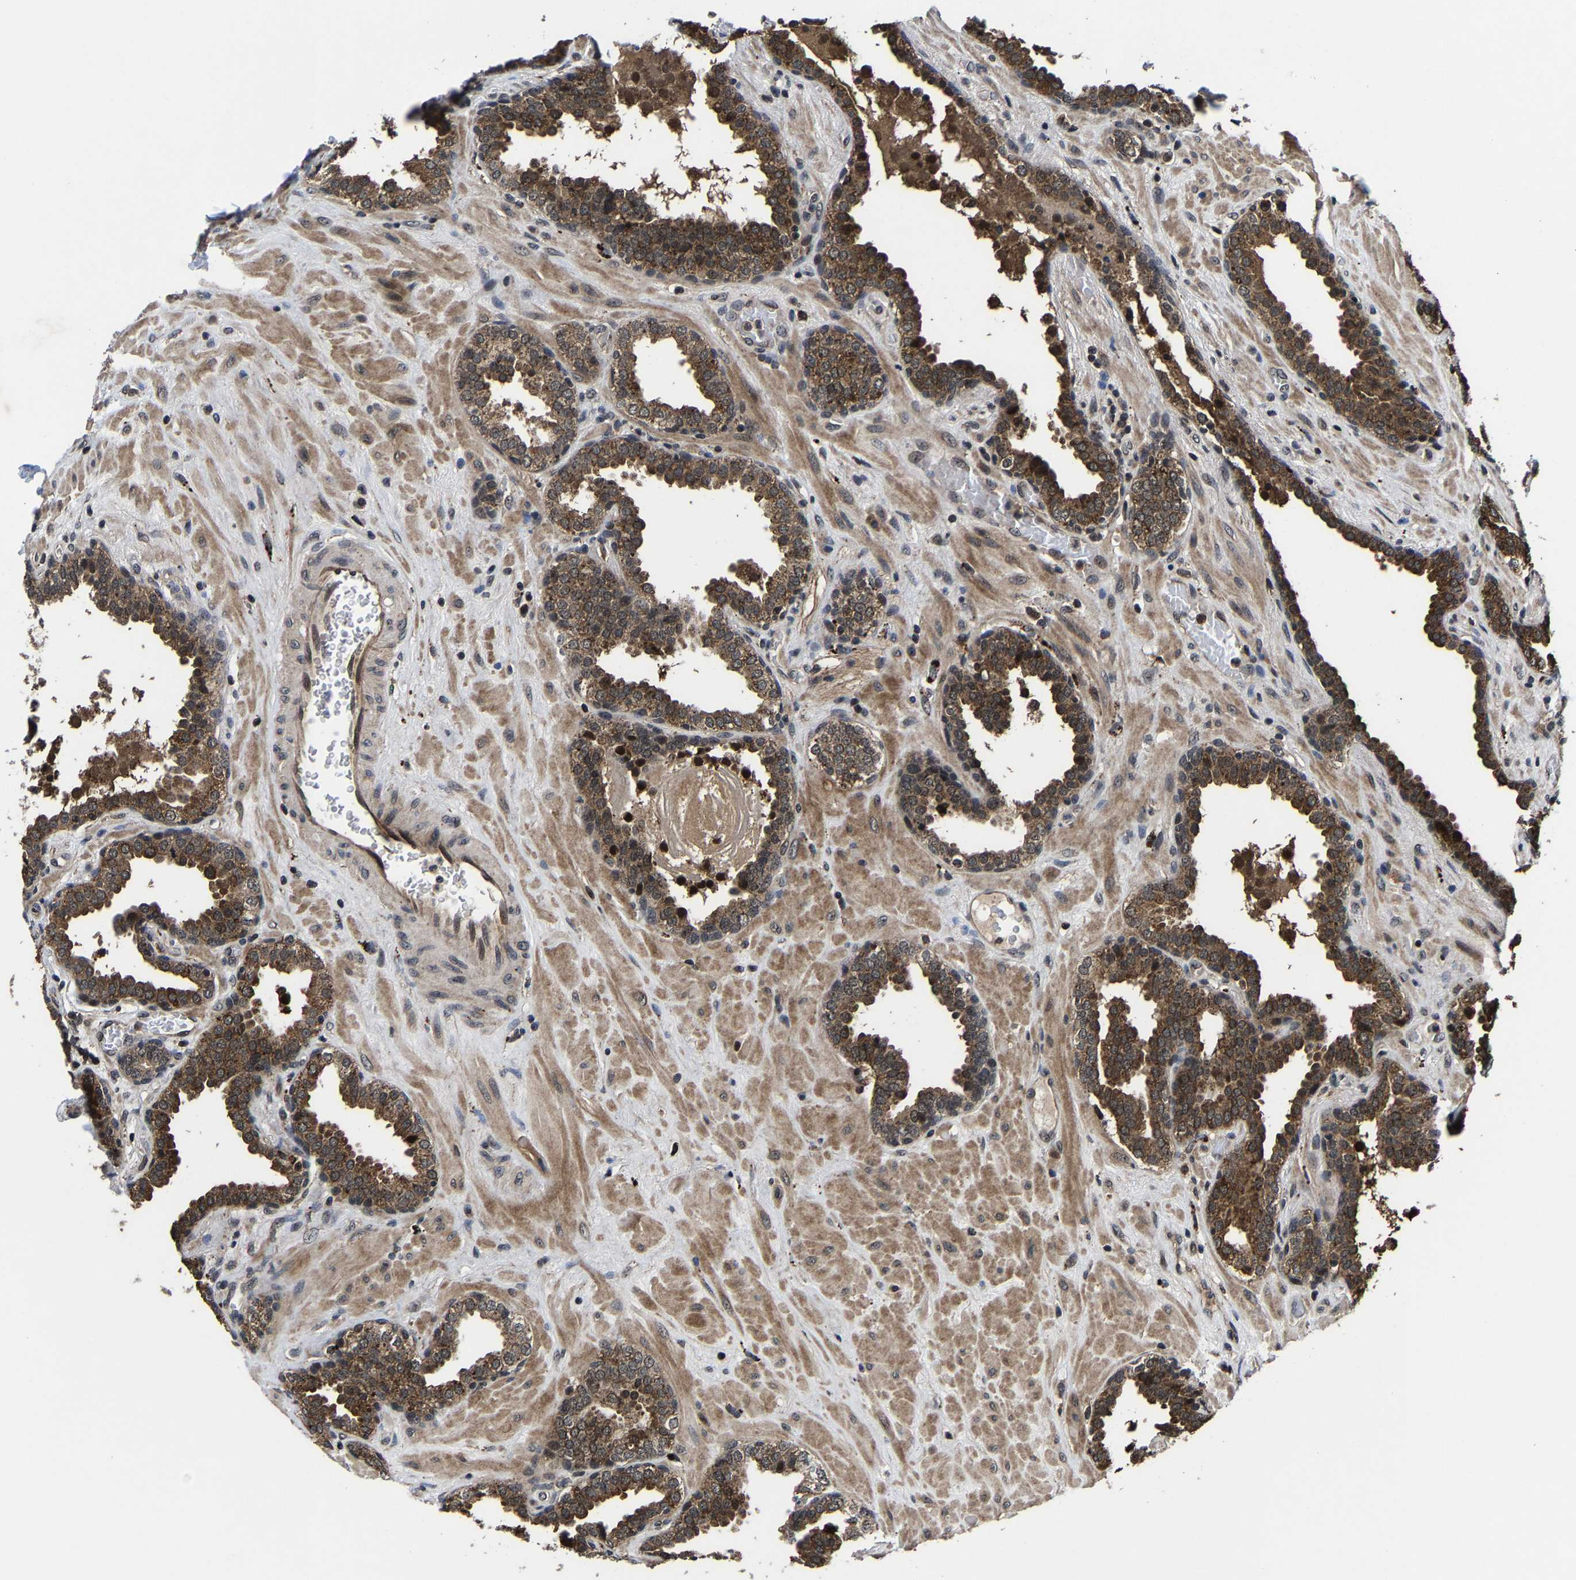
{"staining": {"intensity": "moderate", "quantity": ">75%", "location": "cytoplasmic/membranous"}, "tissue": "prostate", "cell_type": "Glandular cells", "image_type": "normal", "snomed": [{"axis": "morphology", "description": "Normal tissue, NOS"}, {"axis": "topography", "description": "Prostate"}], "caption": "IHC histopathology image of unremarkable prostate: human prostate stained using IHC demonstrates medium levels of moderate protein expression localized specifically in the cytoplasmic/membranous of glandular cells, appearing as a cytoplasmic/membranous brown color.", "gene": "ZCCHC7", "patient": {"sex": "male", "age": 51}}